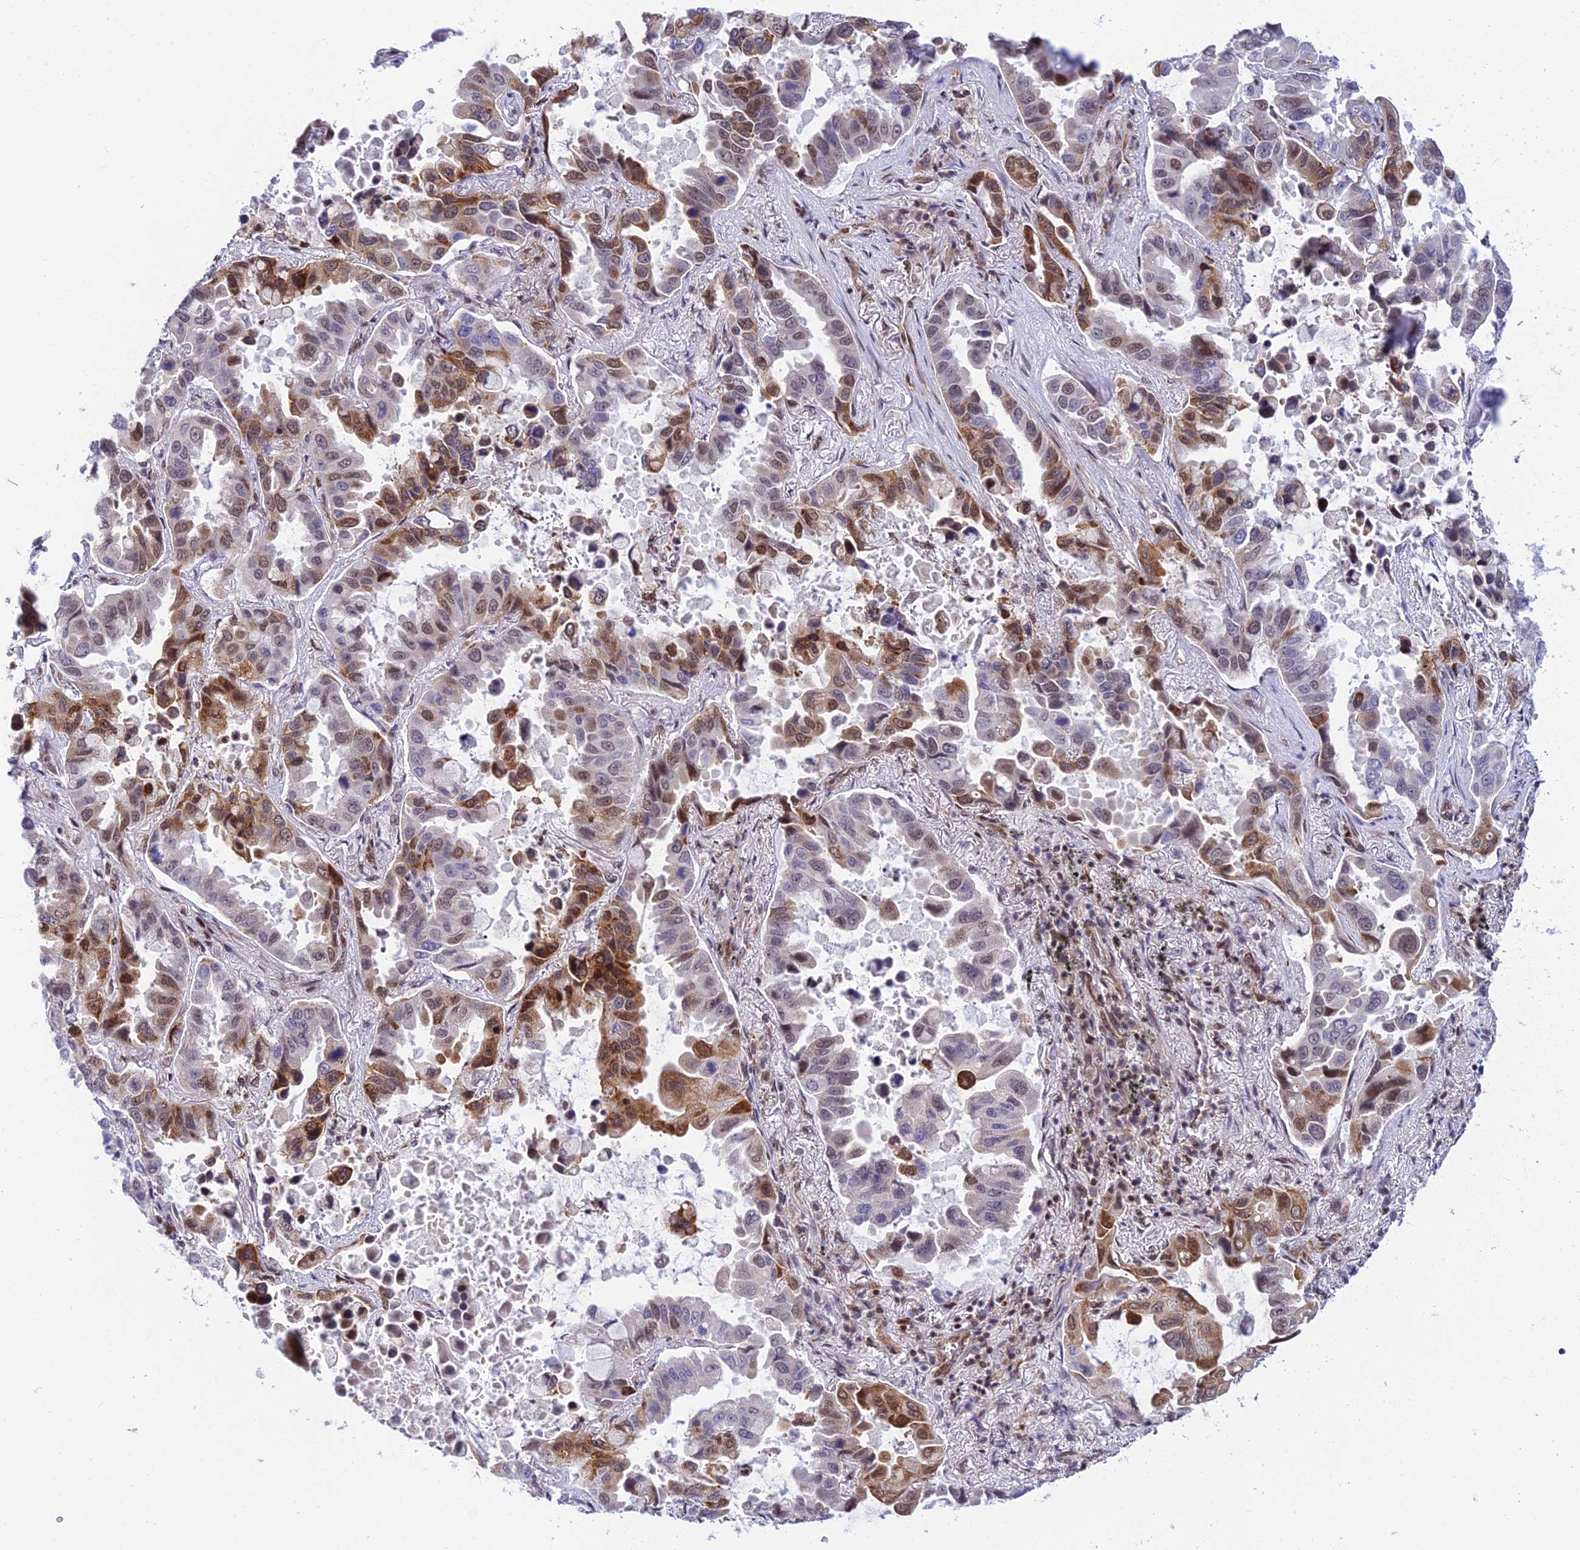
{"staining": {"intensity": "moderate", "quantity": "25%-75%", "location": "cytoplasmic/membranous,nuclear"}, "tissue": "lung cancer", "cell_type": "Tumor cells", "image_type": "cancer", "snomed": [{"axis": "morphology", "description": "Adenocarcinoma, NOS"}, {"axis": "topography", "description": "Lung"}], "caption": "Lung cancer (adenocarcinoma) was stained to show a protein in brown. There is medium levels of moderate cytoplasmic/membranous and nuclear expression in approximately 25%-75% of tumor cells.", "gene": "USP22", "patient": {"sex": "male", "age": 64}}